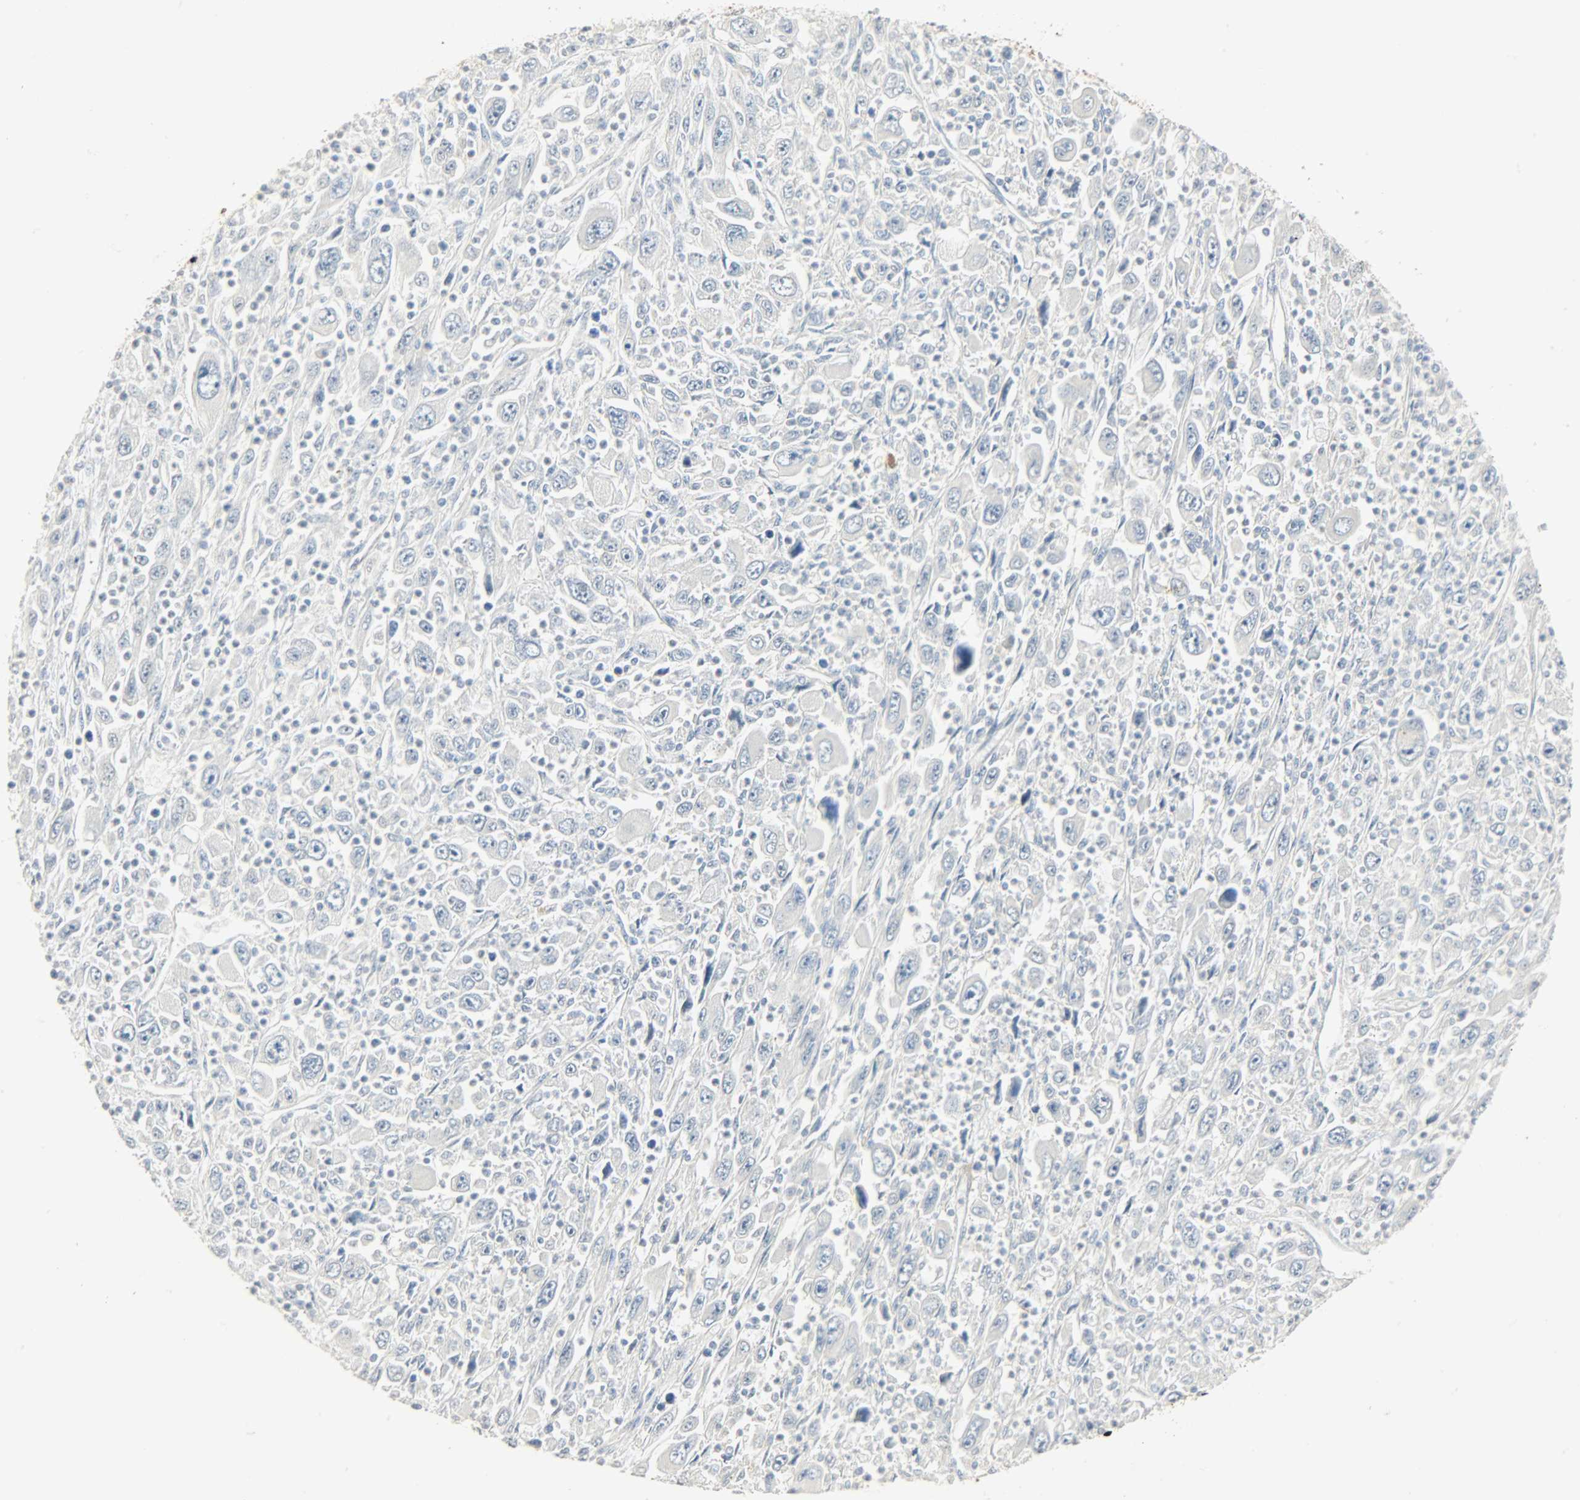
{"staining": {"intensity": "negative", "quantity": "none", "location": "none"}, "tissue": "melanoma", "cell_type": "Tumor cells", "image_type": "cancer", "snomed": [{"axis": "morphology", "description": "Malignant melanoma, Metastatic site"}, {"axis": "topography", "description": "Skin"}], "caption": "Tumor cells show no significant expression in malignant melanoma (metastatic site).", "gene": "USP13", "patient": {"sex": "female", "age": 56}}